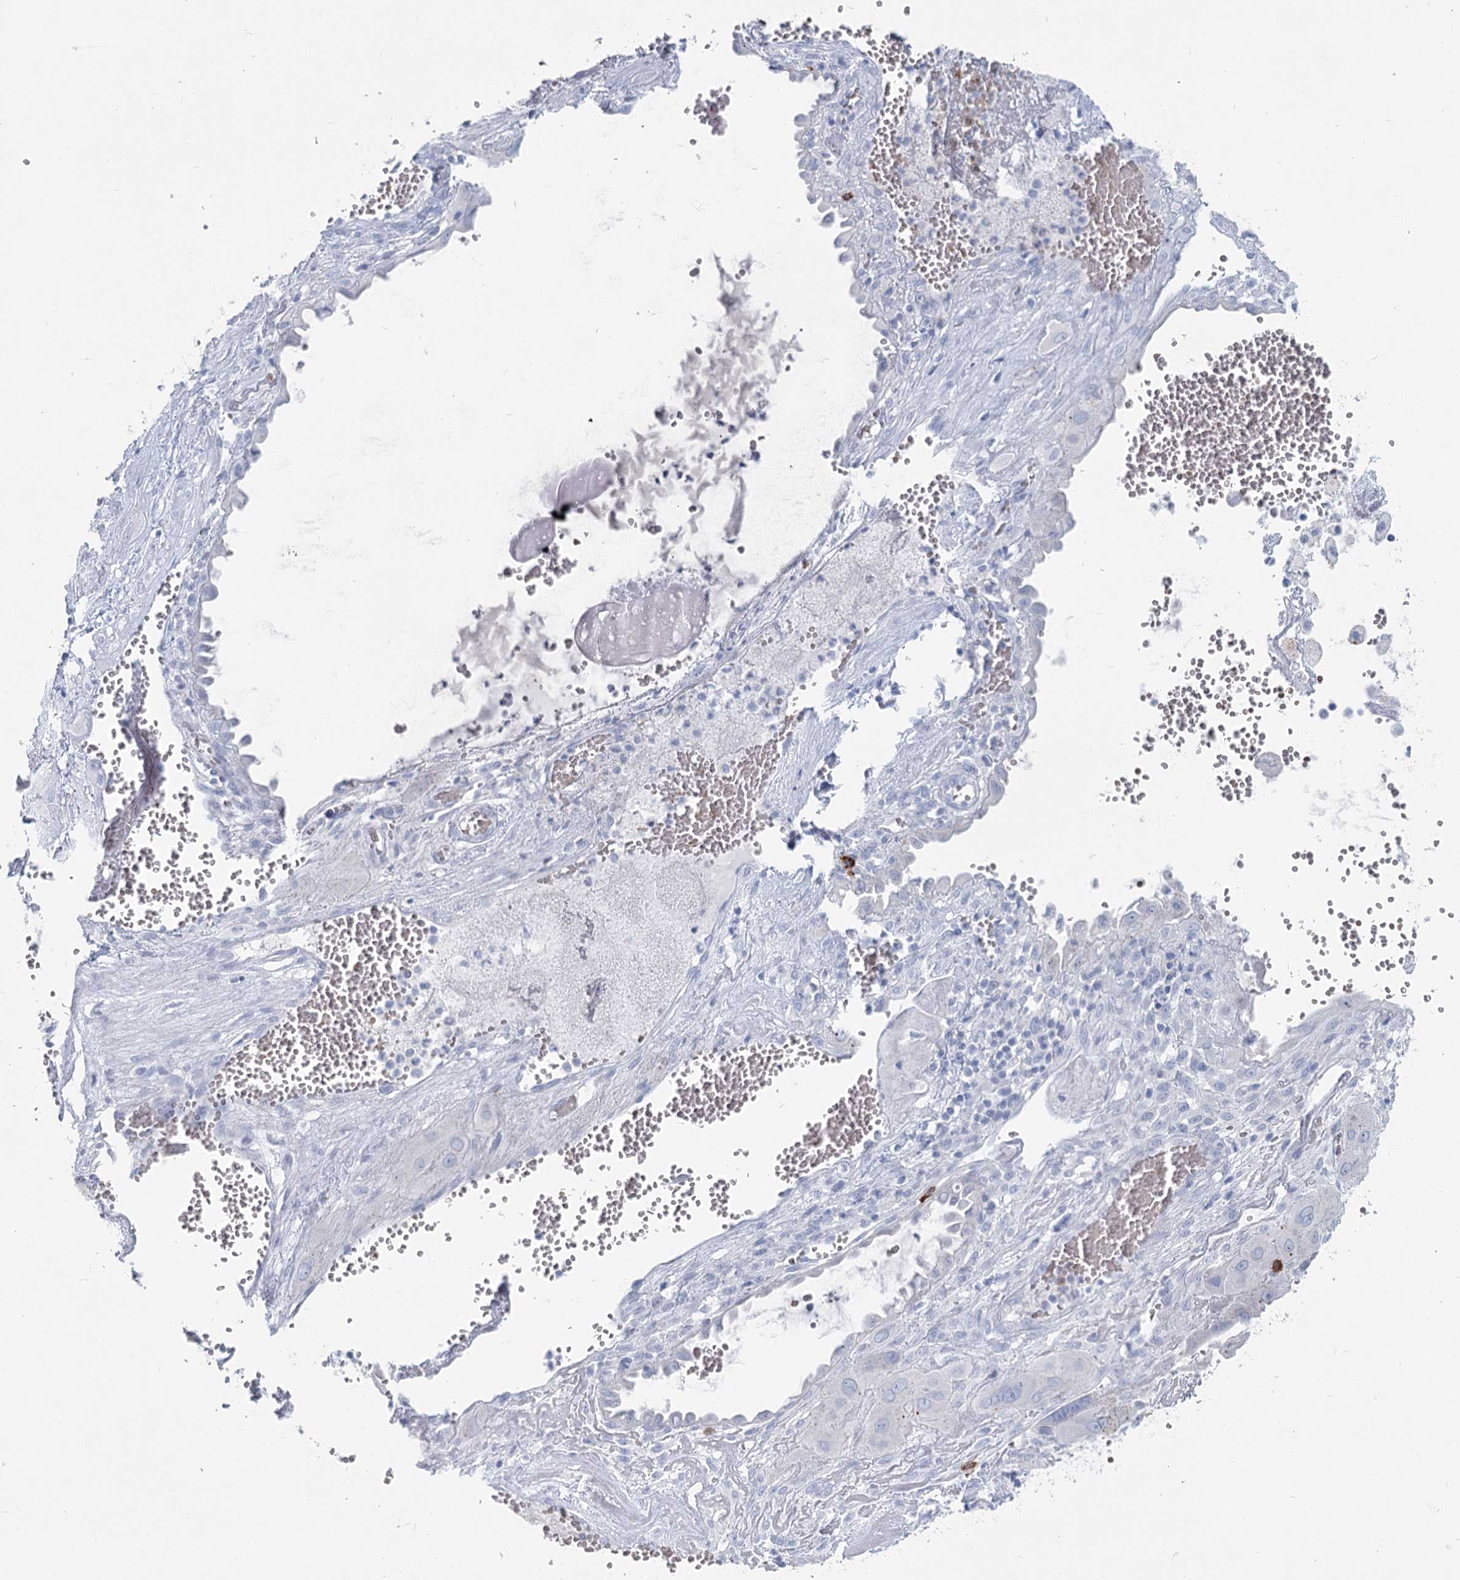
{"staining": {"intensity": "negative", "quantity": "none", "location": "none"}, "tissue": "cervical cancer", "cell_type": "Tumor cells", "image_type": "cancer", "snomed": [{"axis": "morphology", "description": "Squamous cell carcinoma, NOS"}, {"axis": "topography", "description": "Cervix"}], "caption": "IHC of squamous cell carcinoma (cervical) demonstrates no positivity in tumor cells. The staining is performed using DAB (3,3'-diaminobenzidine) brown chromogen with nuclei counter-stained in using hematoxylin.", "gene": "IFIT5", "patient": {"sex": "female", "age": 34}}